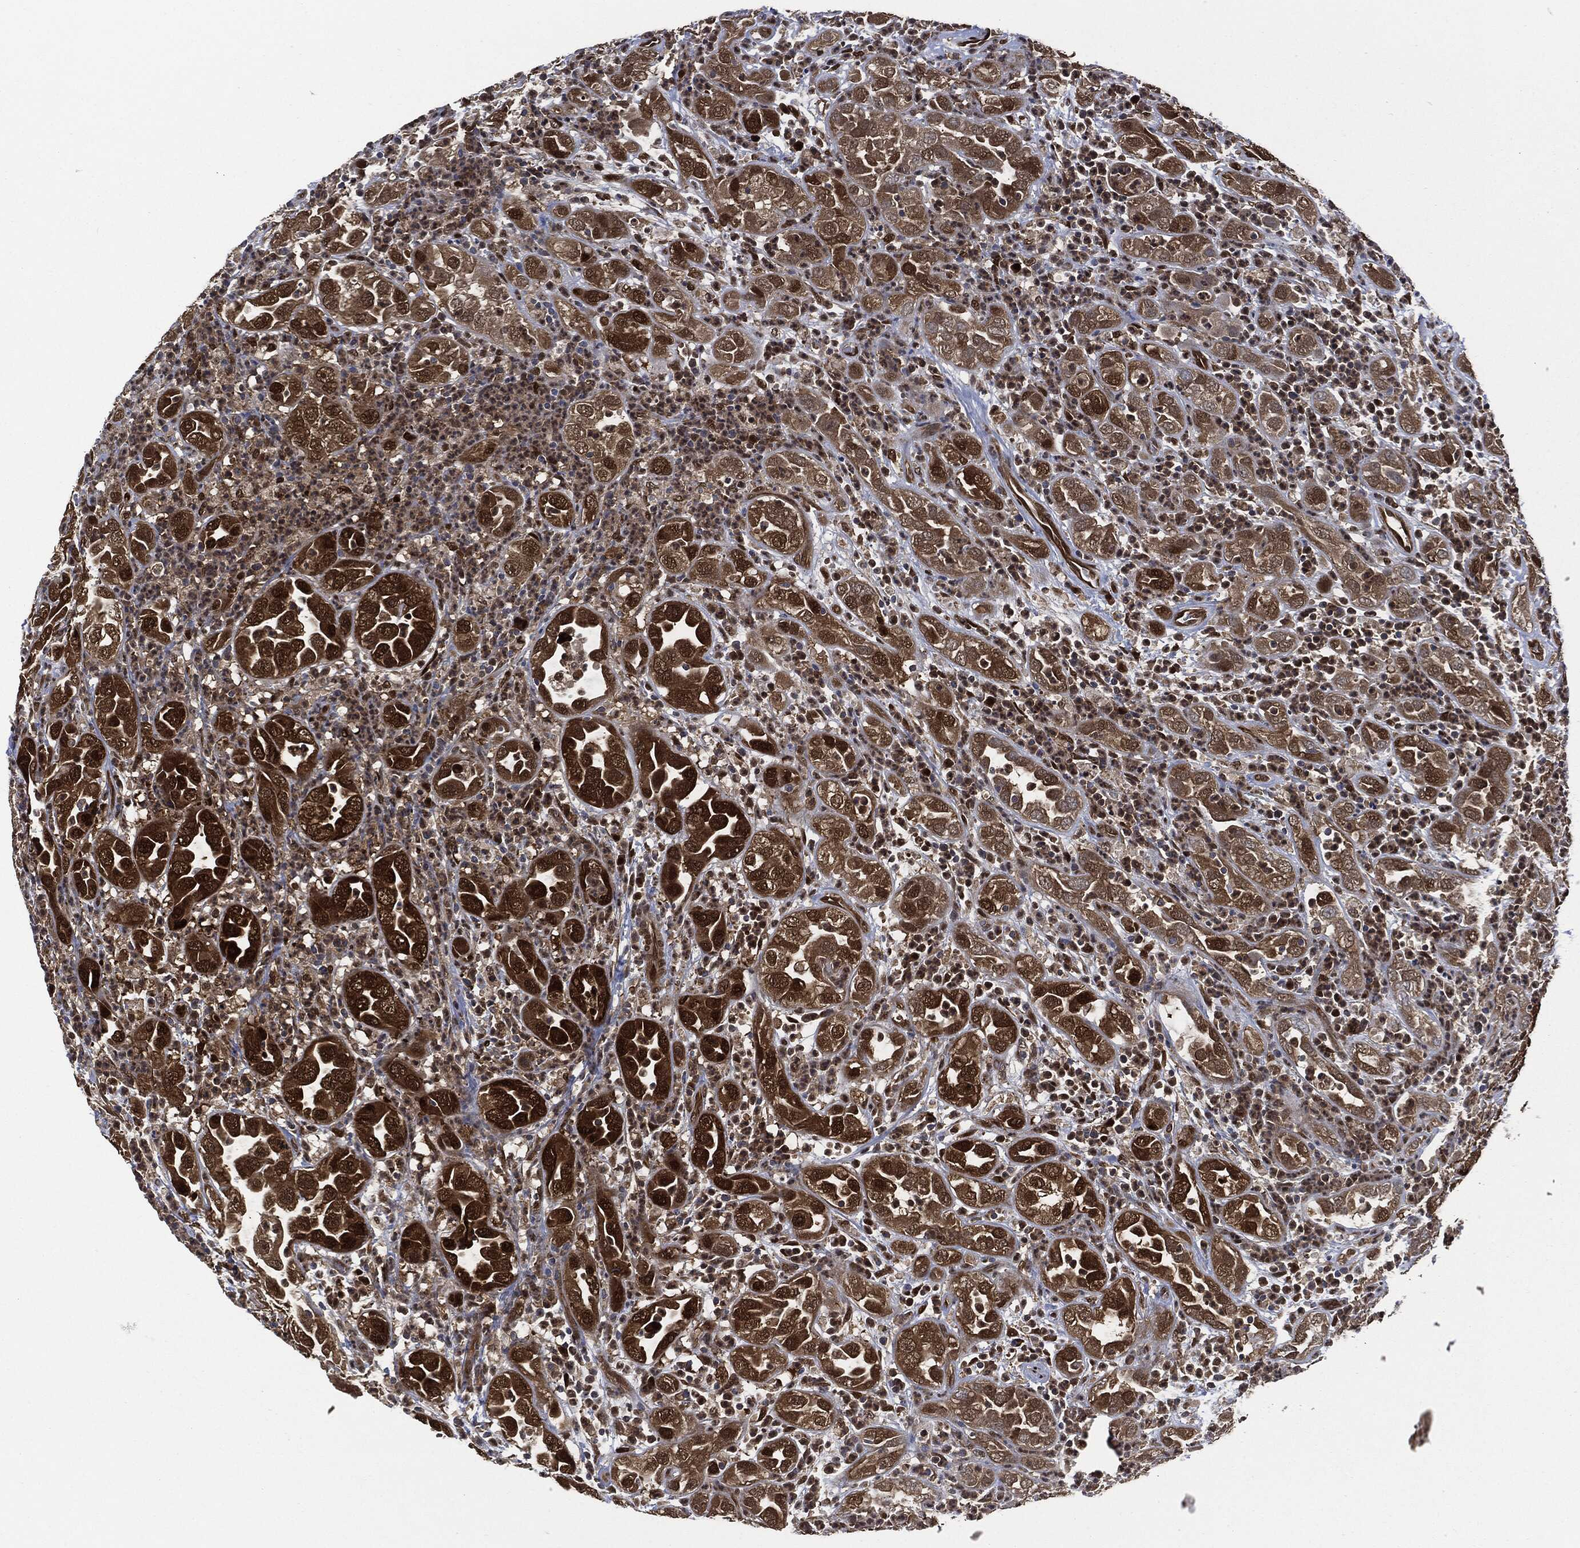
{"staining": {"intensity": "strong", "quantity": "25%-75%", "location": "cytoplasmic/membranous,nuclear"}, "tissue": "urothelial cancer", "cell_type": "Tumor cells", "image_type": "cancer", "snomed": [{"axis": "morphology", "description": "Urothelial carcinoma, High grade"}, {"axis": "topography", "description": "Urinary bladder"}], "caption": "Brown immunohistochemical staining in human high-grade urothelial carcinoma displays strong cytoplasmic/membranous and nuclear staining in about 25%-75% of tumor cells.", "gene": "DCTN1", "patient": {"sex": "female", "age": 41}}